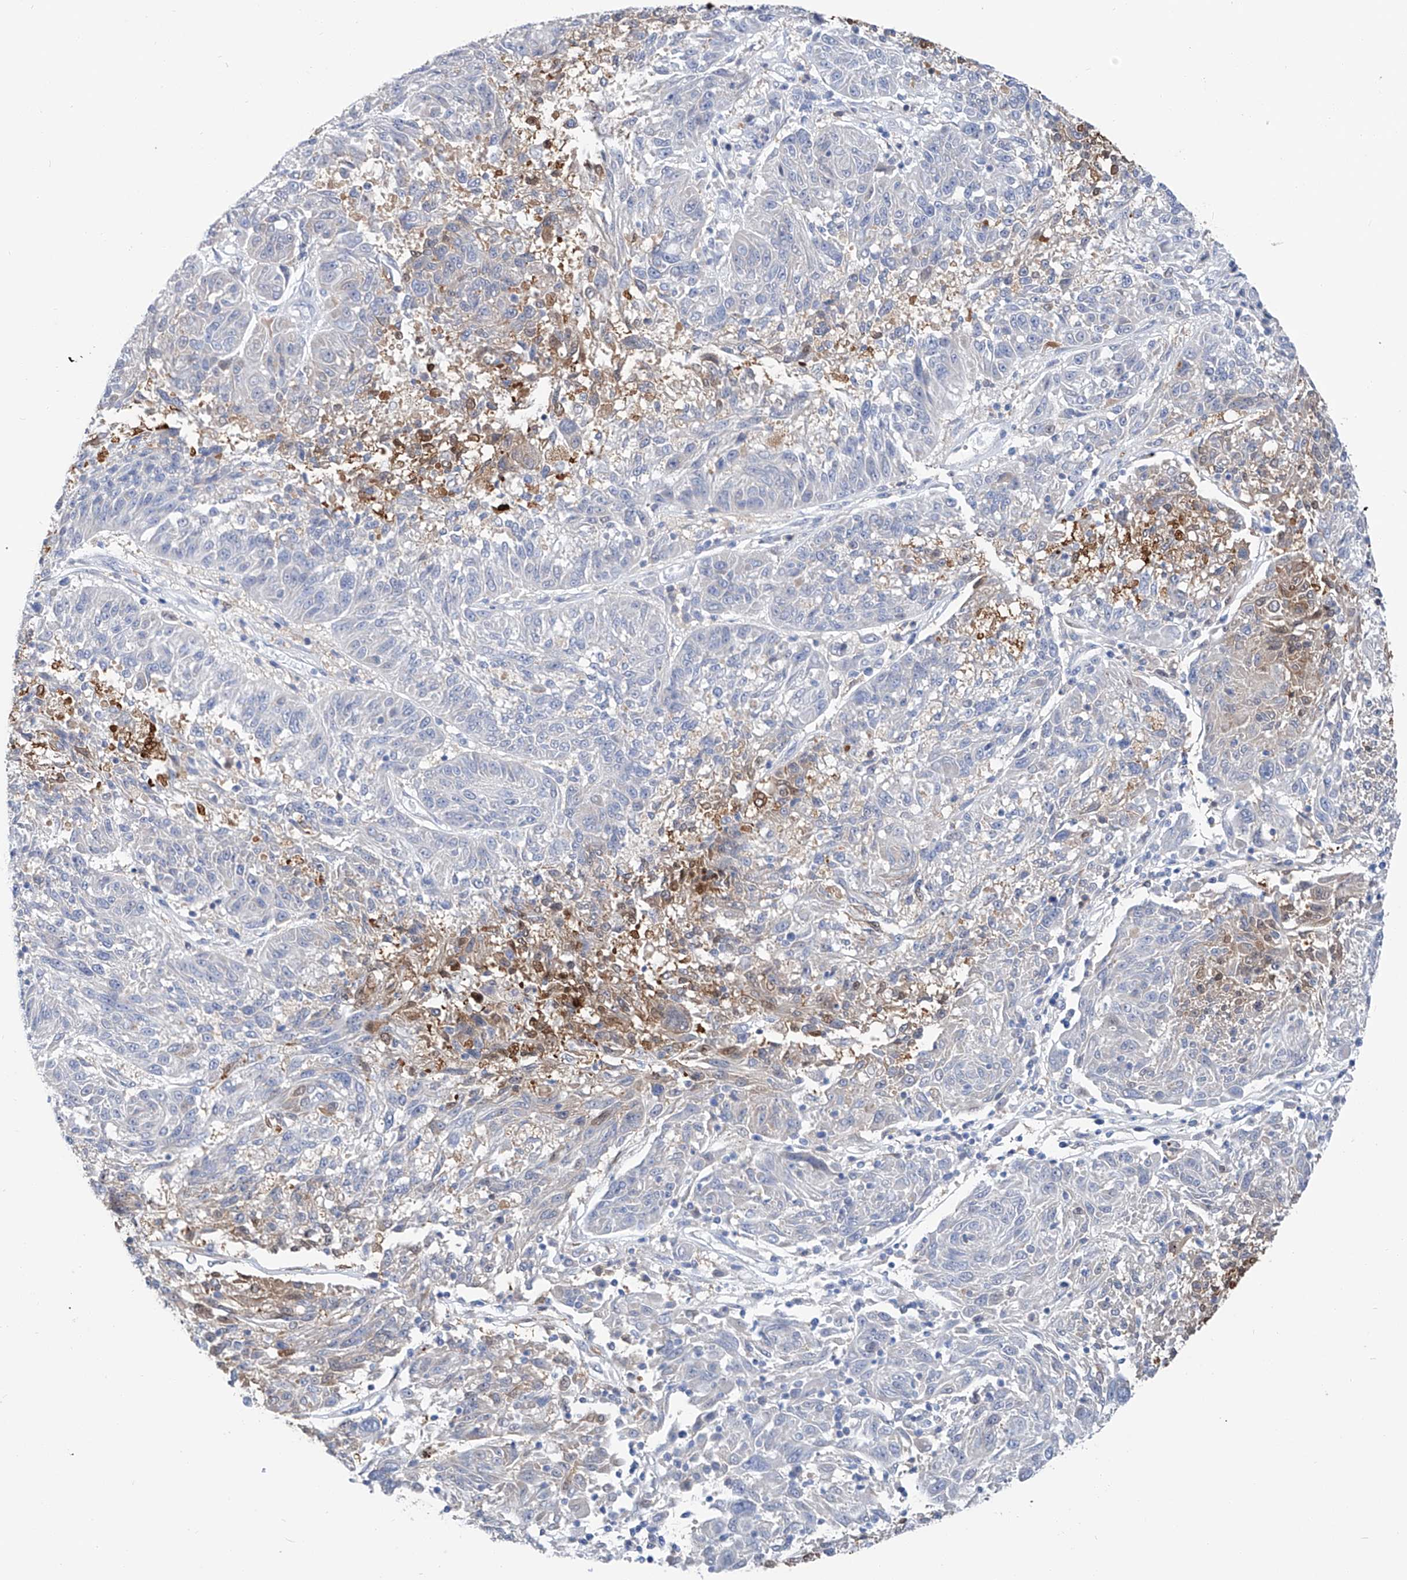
{"staining": {"intensity": "negative", "quantity": "none", "location": "none"}, "tissue": "melanoma", "cell_type": "Tumor cells", "image_type": "cancer", "snomed": [{"axis": "morphology", "description": "Malignant melanoma, NOS"}, {"axis": "topography", "description": "Skin"}], "caption": "The immunohistochemistry (IHC) micrograph has no significant positivity in tumor cells of melanoma tissue. (Brightfield microscopy of DAB IHC at high magnification).", "gene": "UFL1", "patient": {"sex": "male", "age": 53}}